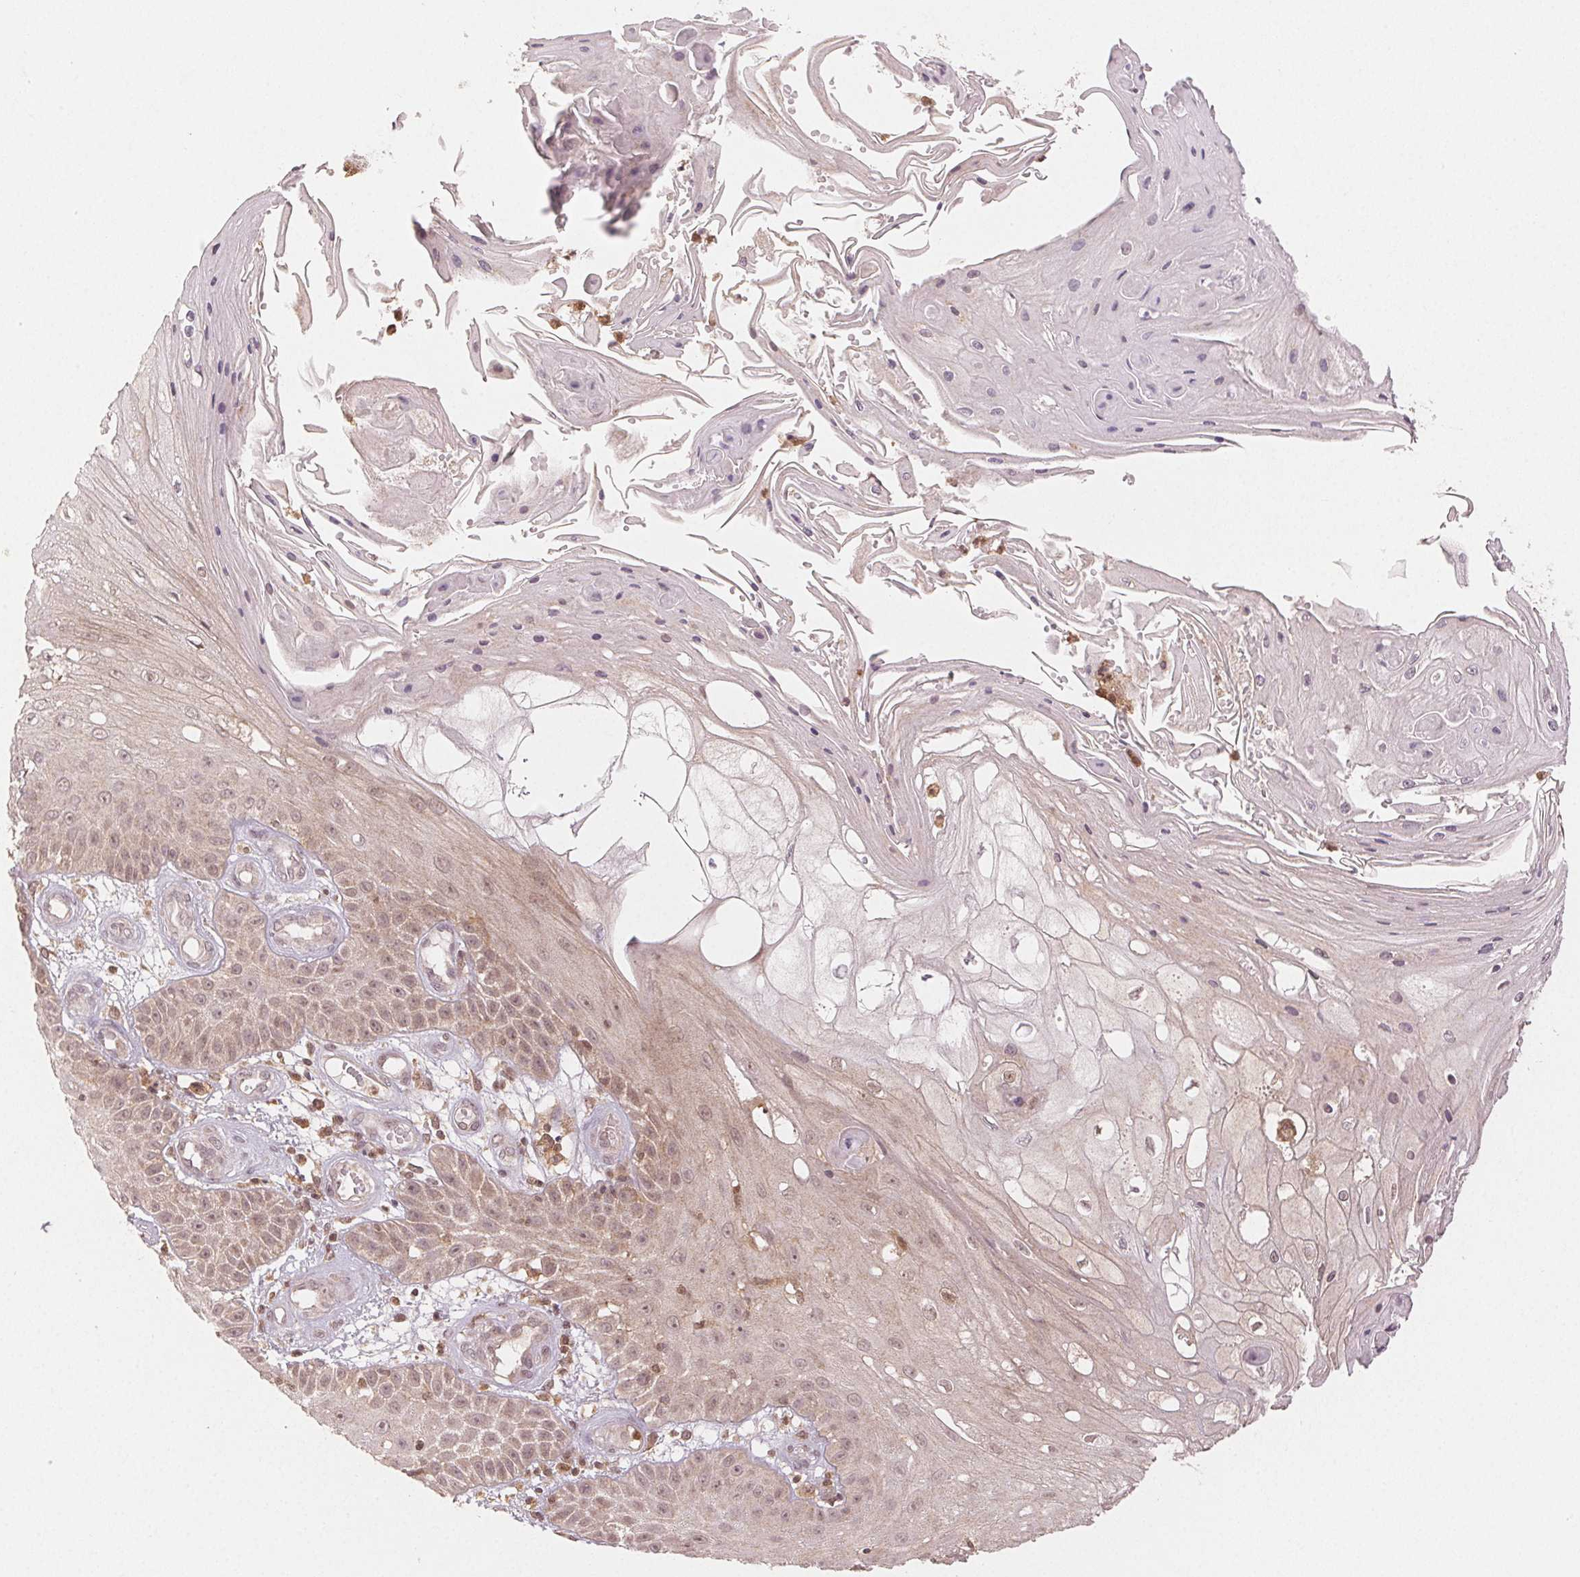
{"staining": {"intensity": "weak", "quantity": "<25%", "location": "nuclear"}, "tissue": "skin cancer", "cell_type": "Tumor cells", "image_type": "cancer", "snomed": [{"axis": "morphology", "description": "Squamous cell carcinoma, NOS"}, {"axis": "topography", "description": "Skin"}], "caption": "Human skin cancer stained for a protein using immunohistochemistry (IHC) demonstrates no staining in tumor cells.", "gene": "MAPK14", "patient": {"sex": "male", "age": 70}}